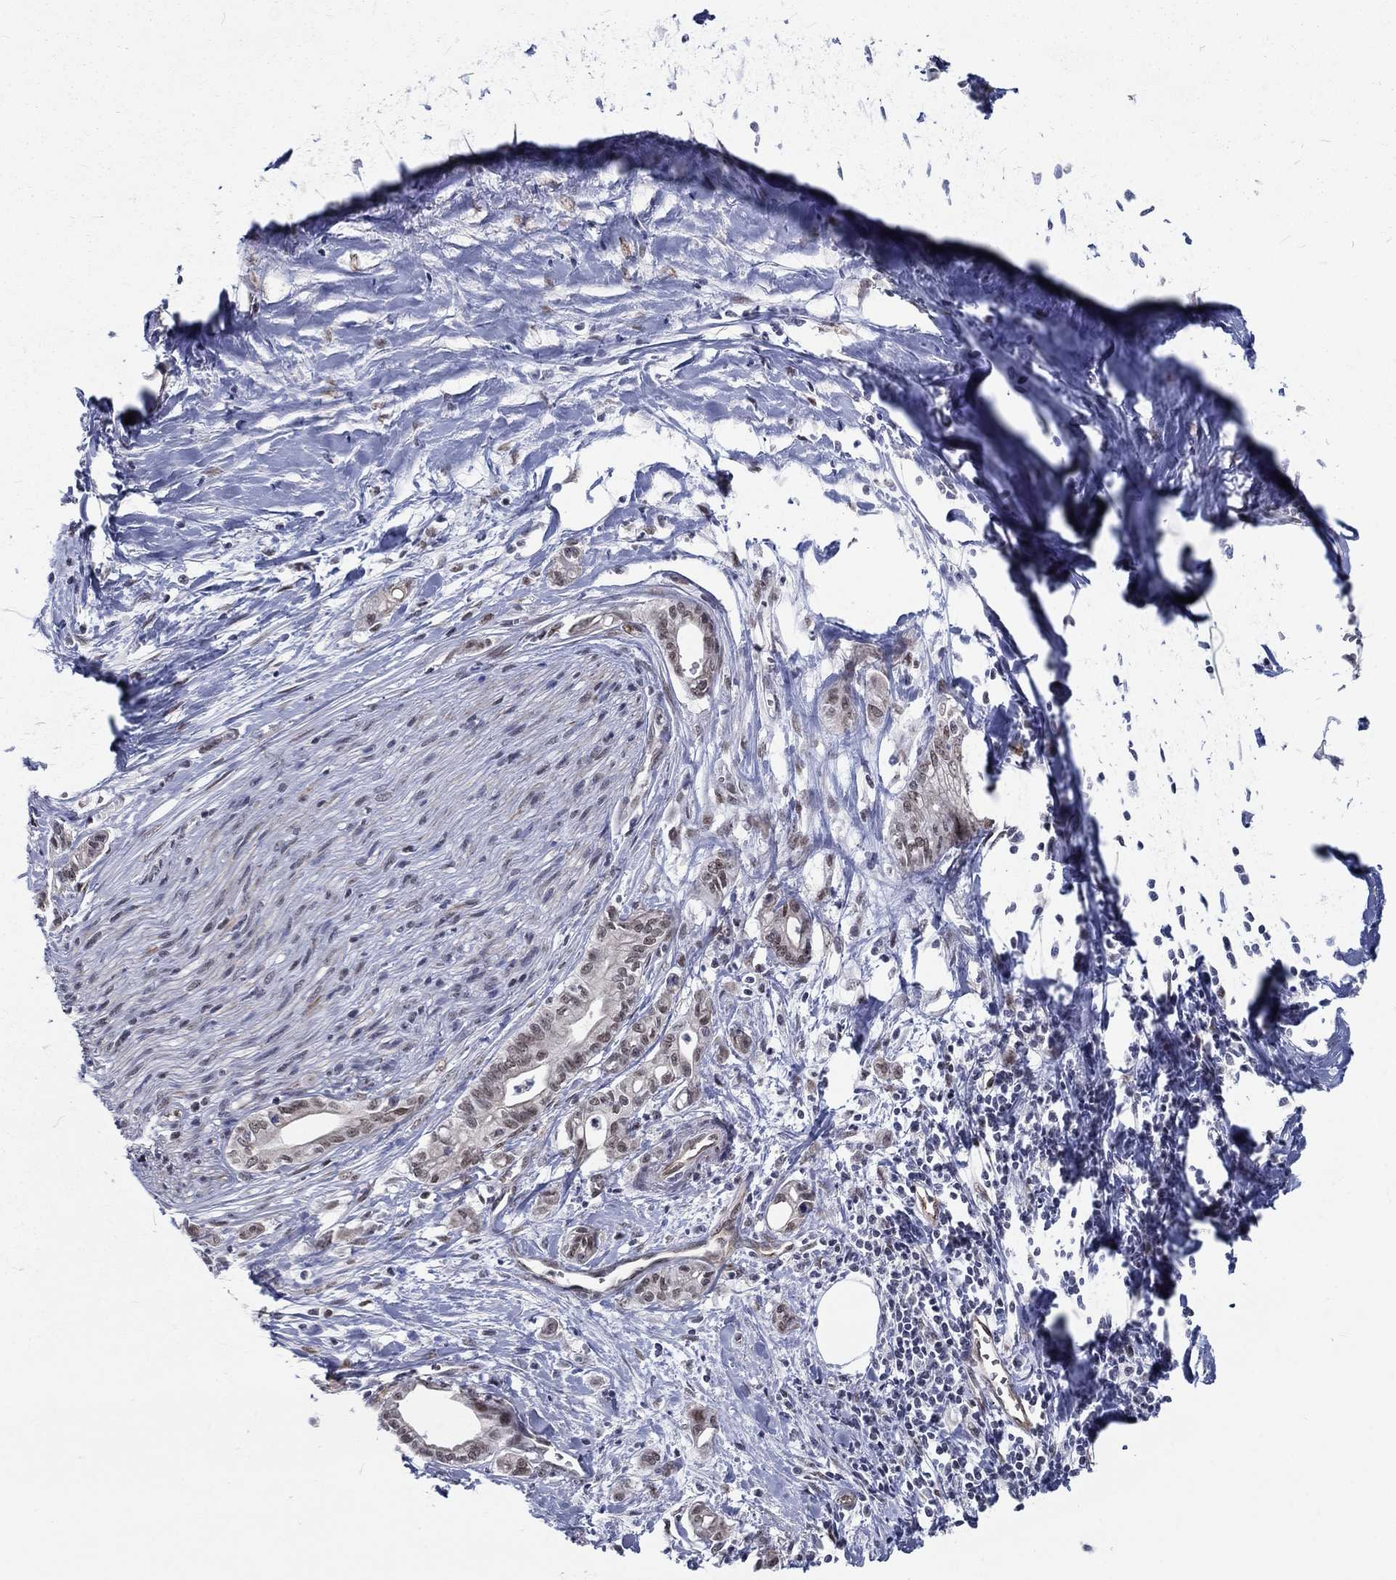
{"staining": {"intensity": "negative", "quantity": "none", "location": "none"}, "tissue": "pancreatic cancer", "cell_type": "Tumor cells", "image_type": "cancer", "snomed": [{"axis": "morphology", "description": "Adenocarcinoma, NOS"}, {"axis": "topography", "description": "Pancreas"}], "caption": "Tumor cells are negative for protein expression in human pancreatic cancer.", "gene": "ZBED1", "patient": {"sex": "male", "age": 71}}